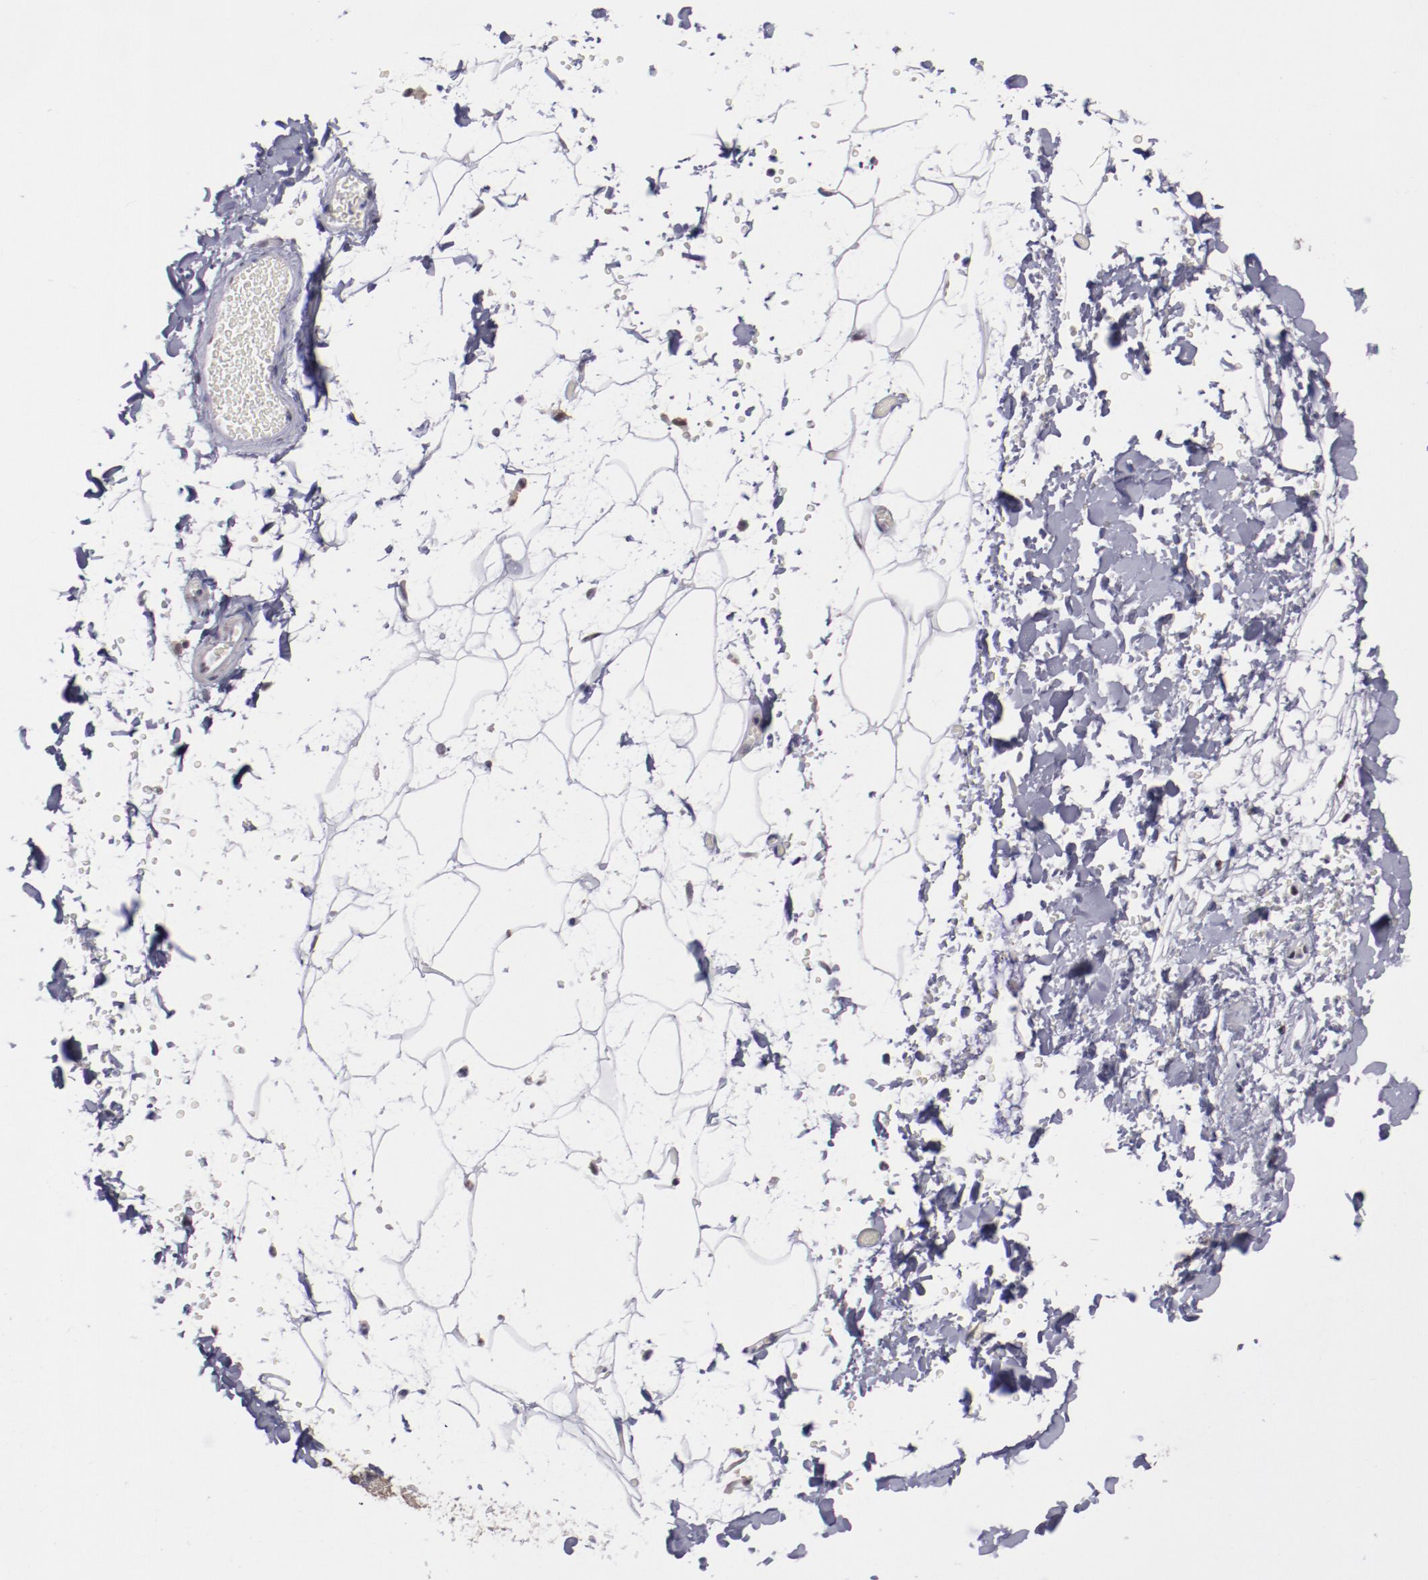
{"staining": {"intensity": "negative", "quantity": "none", "location": "none"}, "tissue": "adipose tissue", "cell_type": "Adipocytes", "image_type": "normal", "snomed": [{"axis": "morphology", "description": "Normal tissue, NOS"}, {"axis": "topography", "description": "Soft tissue"}], "caption": "Adipocytes show no significant expression in normal adipose tissue. Brightfield microscopy of immunohistochemistry (IHC) stained with DAB (3,3'-diaminobenzidine) (brown) and hematoxylin (blue), captured at high magnification.", "gene": "NRXN3", "patient": {"sex": "male", "age": 72}}